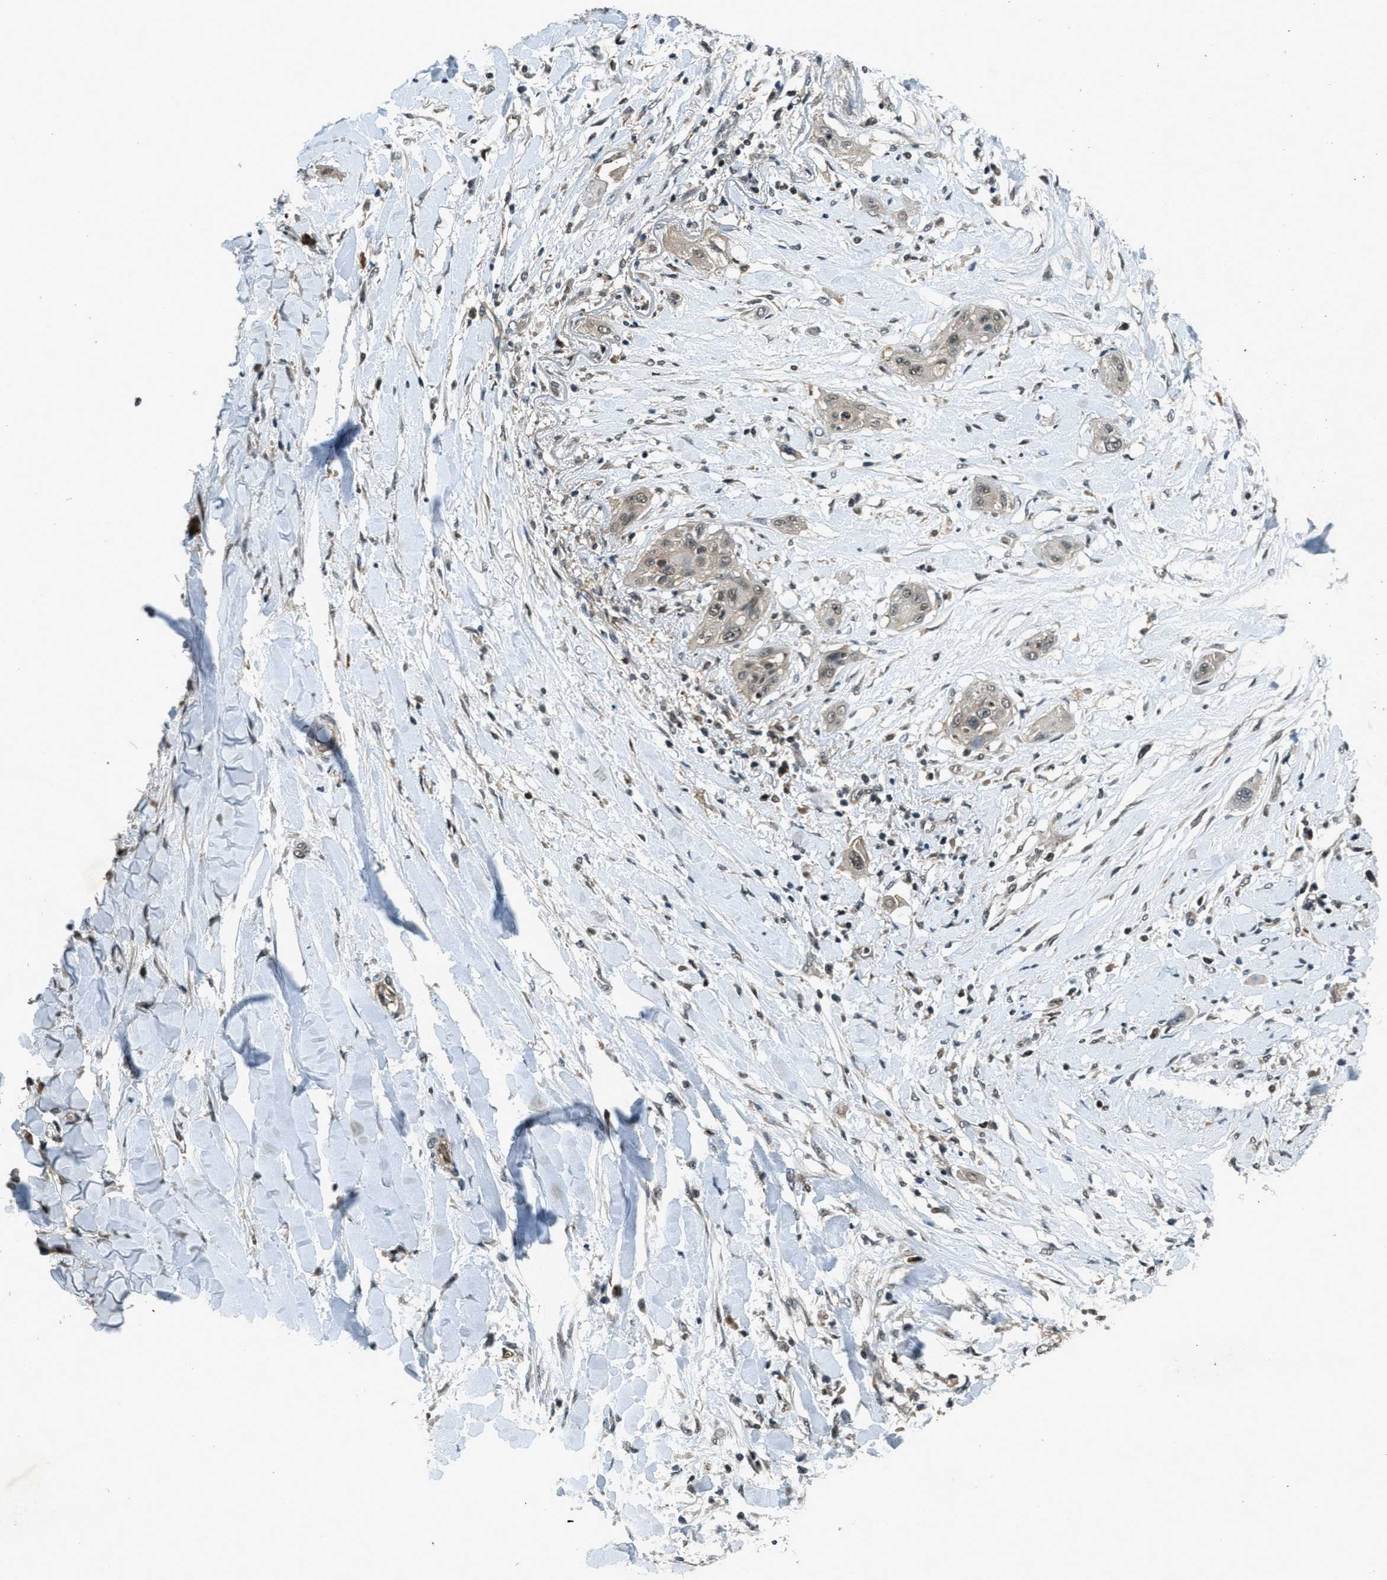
{"staining": {"intensity": "weak", "quantity": "<25%", "location": "cytoplasmic/membranous,nuclear"}, "tissue": "lung cancer", "cell_type": "Tumor cells", "image_type": "cancer", "snomed": [{"axis": "morphology", "description": "Squamous cell carcinoma, NOS"}, {"axis": "topography", "description": "Lung"}], "caption": "This photomicrograph is of squamous cell carcinoma (lung) stained with IHC to label a protein in brown with the nuclei are counter-stained blue. There is no positivity in tumor cells.", "gene": "DUSP6", "patient": {"sex": "female", "age": 47}}